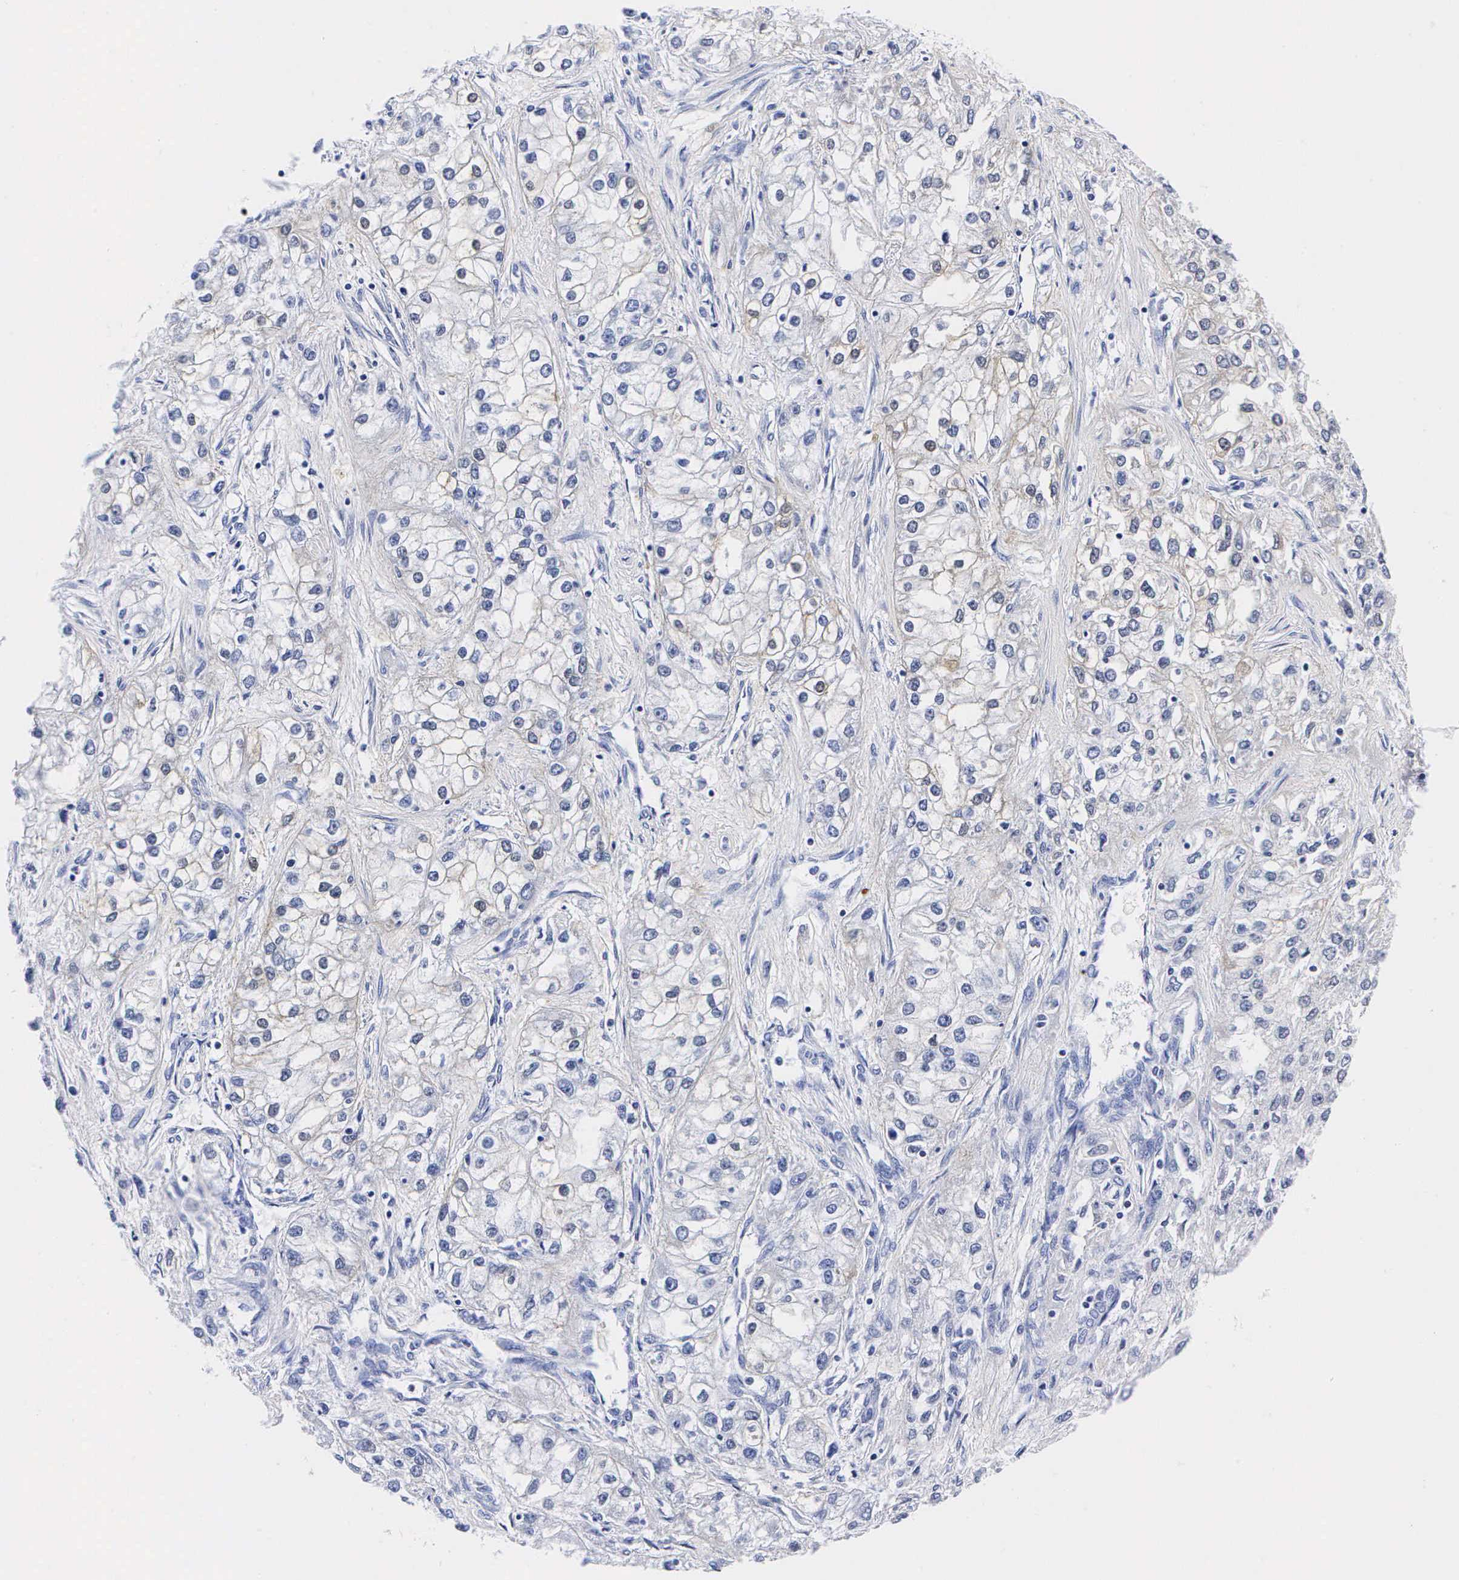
{"staining": {"intensity": "negative", "quantity": "none", "location": "none"}, "tissue": "renal cancer", "cell_type": "Tumor cells", "image_type": "cancer", "snomed": [{"axis": "morphology", "description": "Adenocarcinoma, NOS"}, {"axis": "topography", "description": "Kidney"}], "caption": "Tumor cells are negative for brown protein staining in renal cancer.", "gene": "ENO2", "patient": {"sex": "male", "age": 57}}